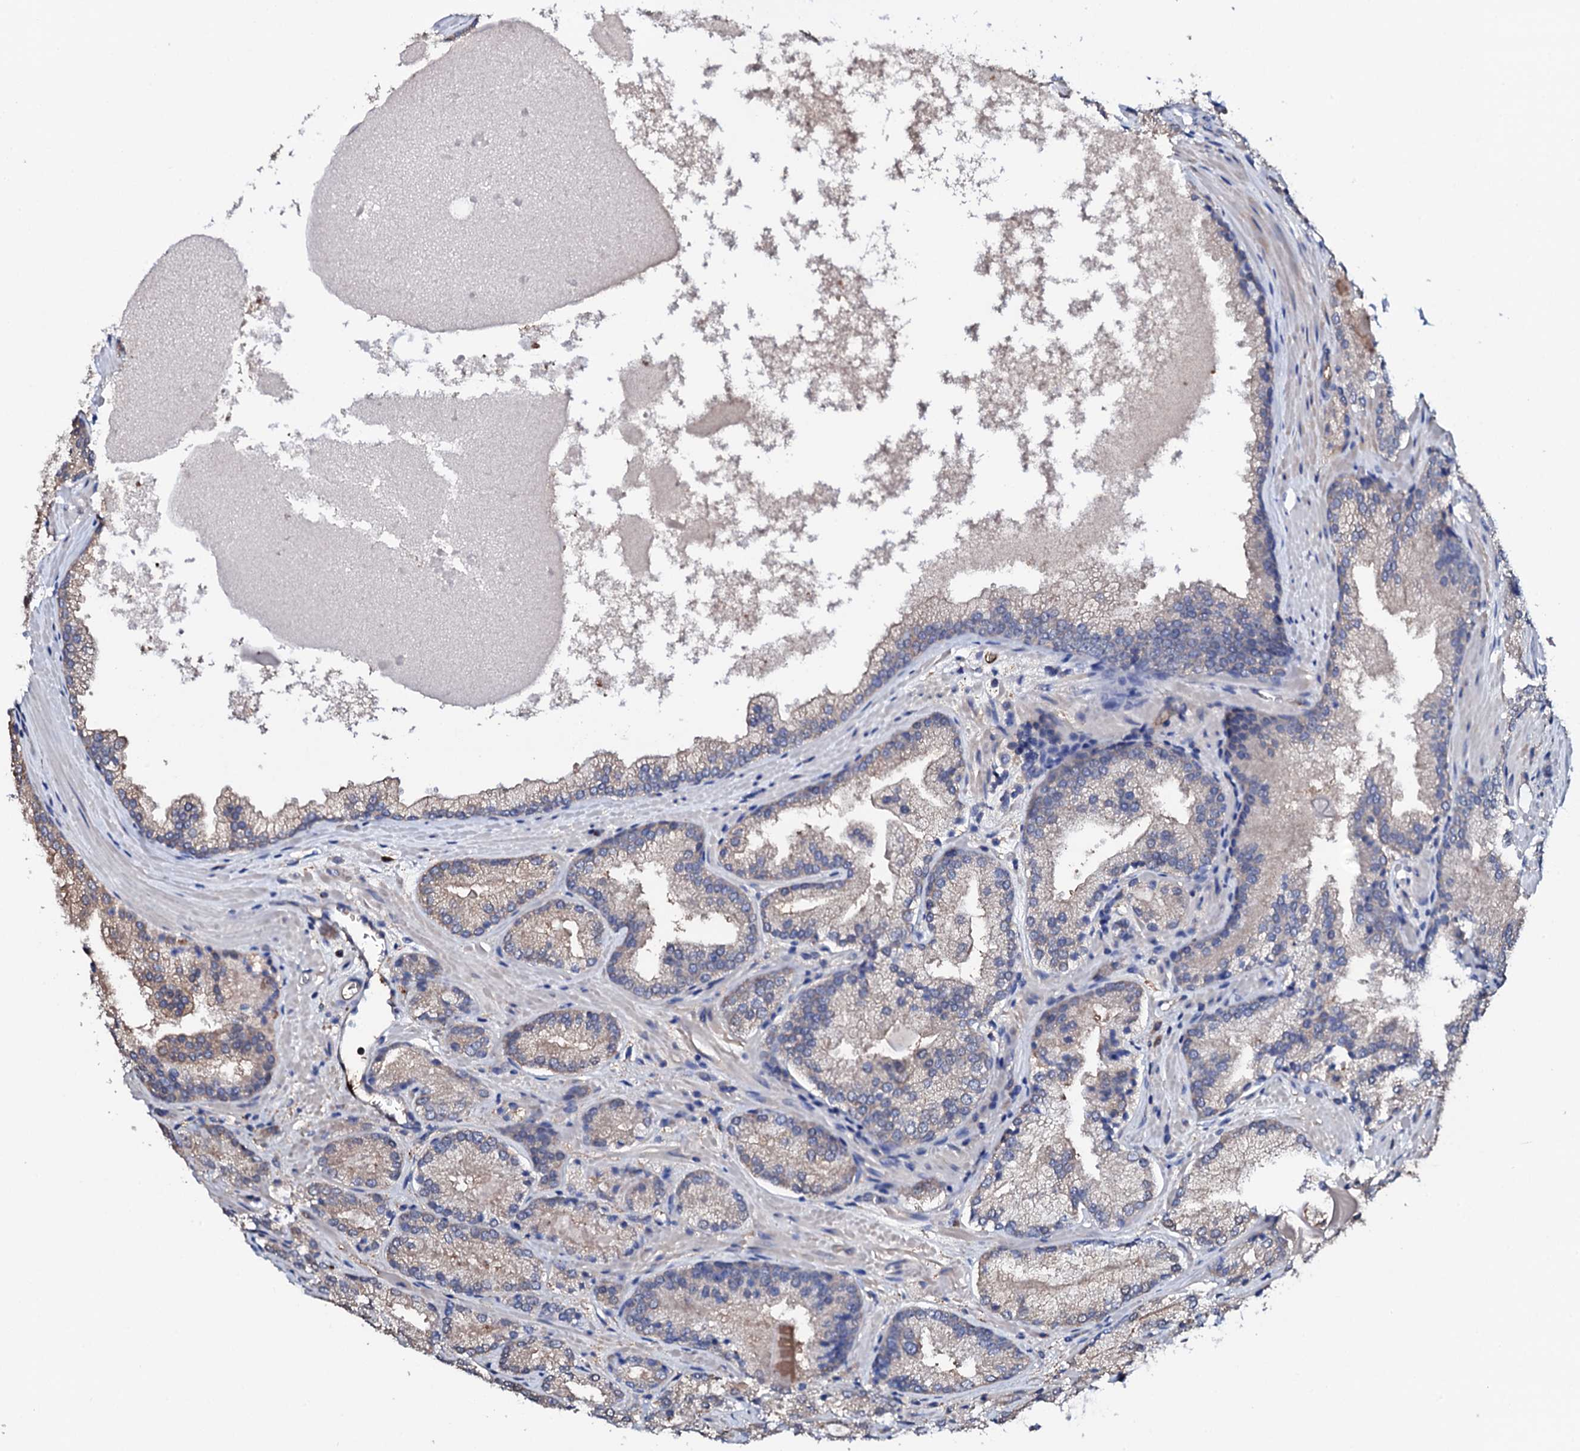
{"staining": {"intensity": "weak", "quantity": ">75%", "location": "cytoplasmic/membranous"}, "tissue": "prostate cancer", "cell_type": "Tumor cells", "image_type": "cancer", "snomed": [{"axis": "morphology", "description": "Adenocarcinoma, Low grade"}, {"axis": "topography", "description": "Prostate"}], "caption": "Approximately >75% of tumor cells in human prostate adenocarcinoma (low-grade) exhibit weak cytoplasmic/membranous protein expression as visualized by brown immunohistochemical staining.", "gene": "TCAF2", "patient": {"sex": "male", "age": 74}}